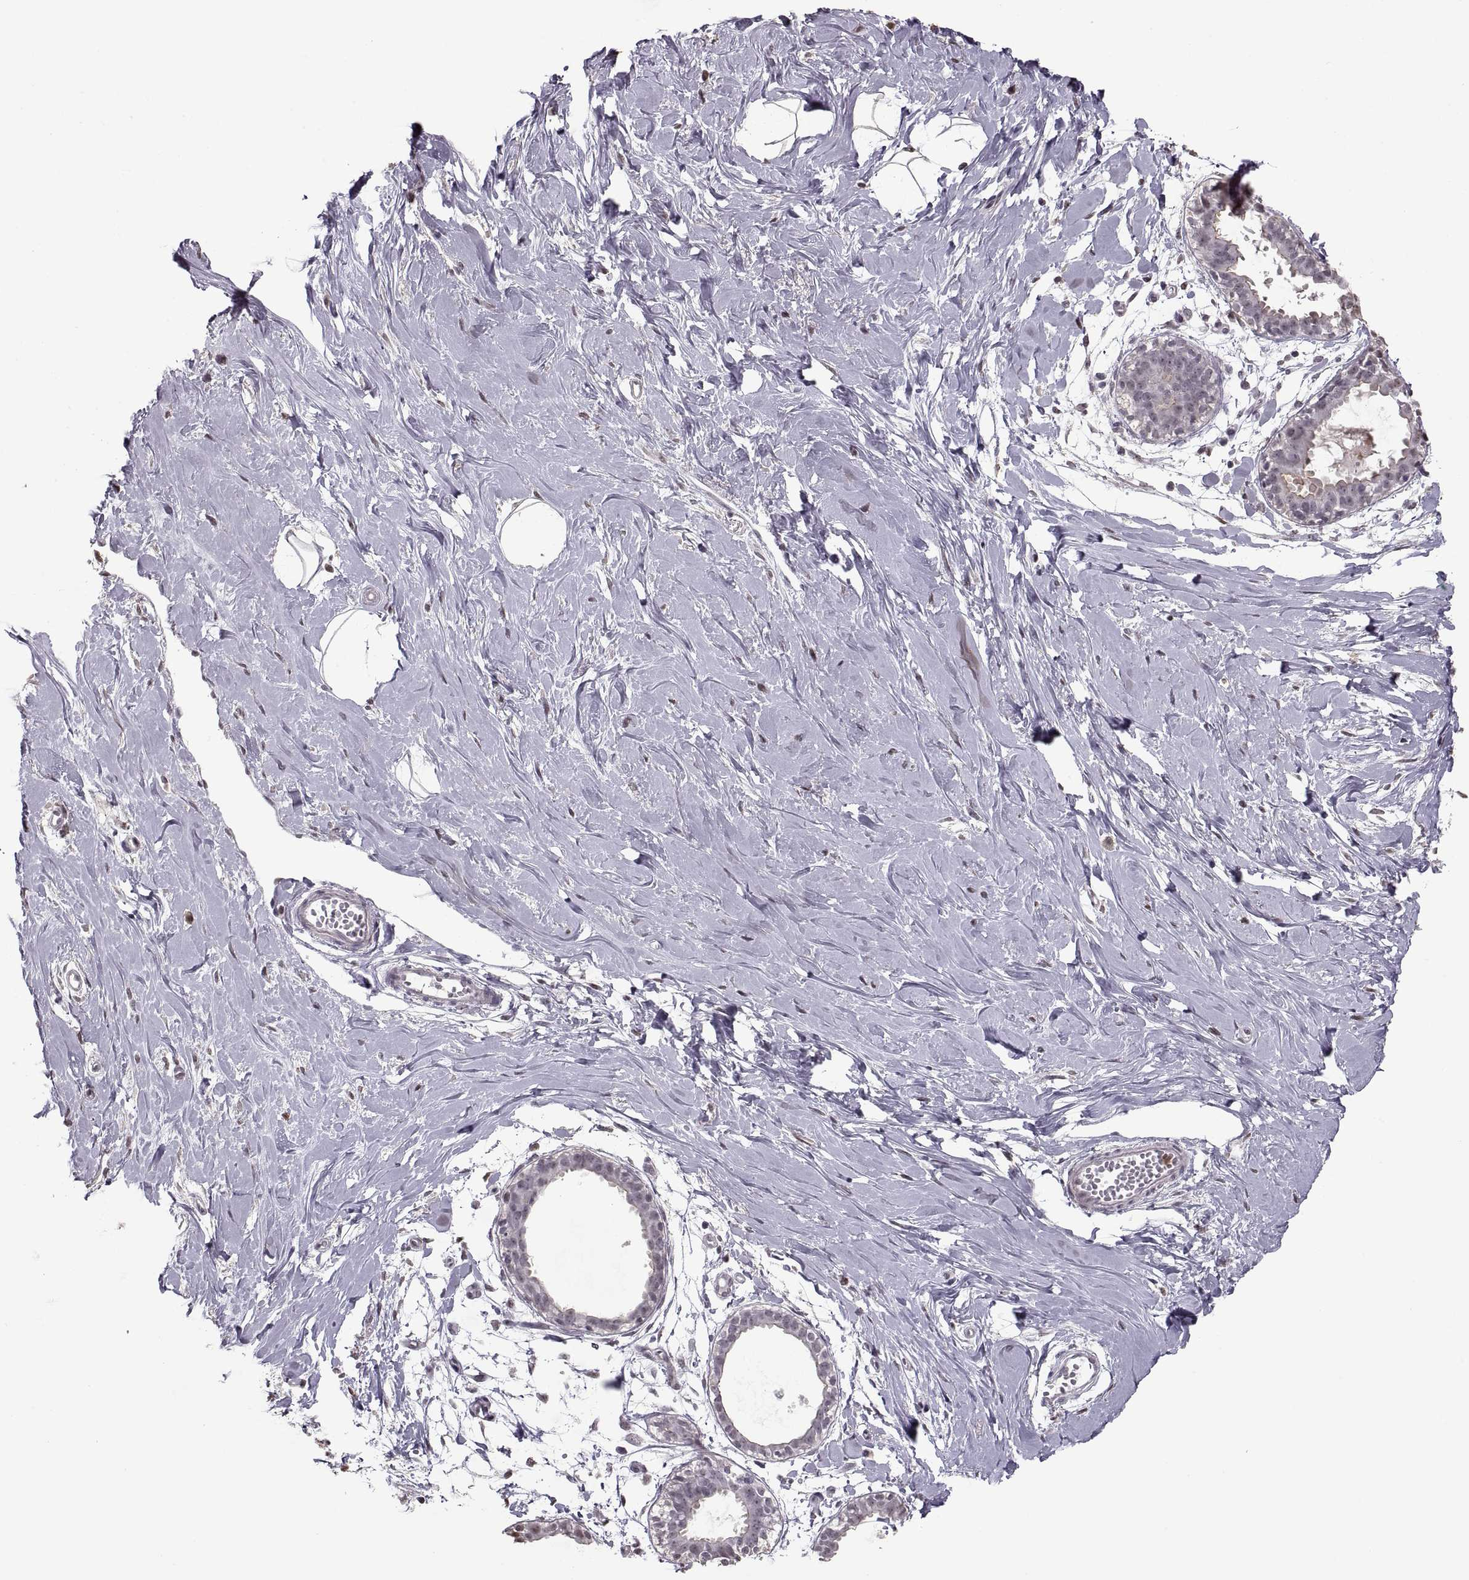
{"staining": {"intensity": "negative", "quantity": "none", "location": "none"}, "tissue": "breast", "cell_type": "Adipocytes", "image_type": "normal", "snomed": [{"axis": "morphology", "description": "Normal tissue, NOS"}, {"axis": "topography", "description": "Breast"}], "caption": "The micrograph exhibits no significant expression in adipocytes of breast.", "gene": "PALS1", "patient": {"sex": "female", "age": 49}}